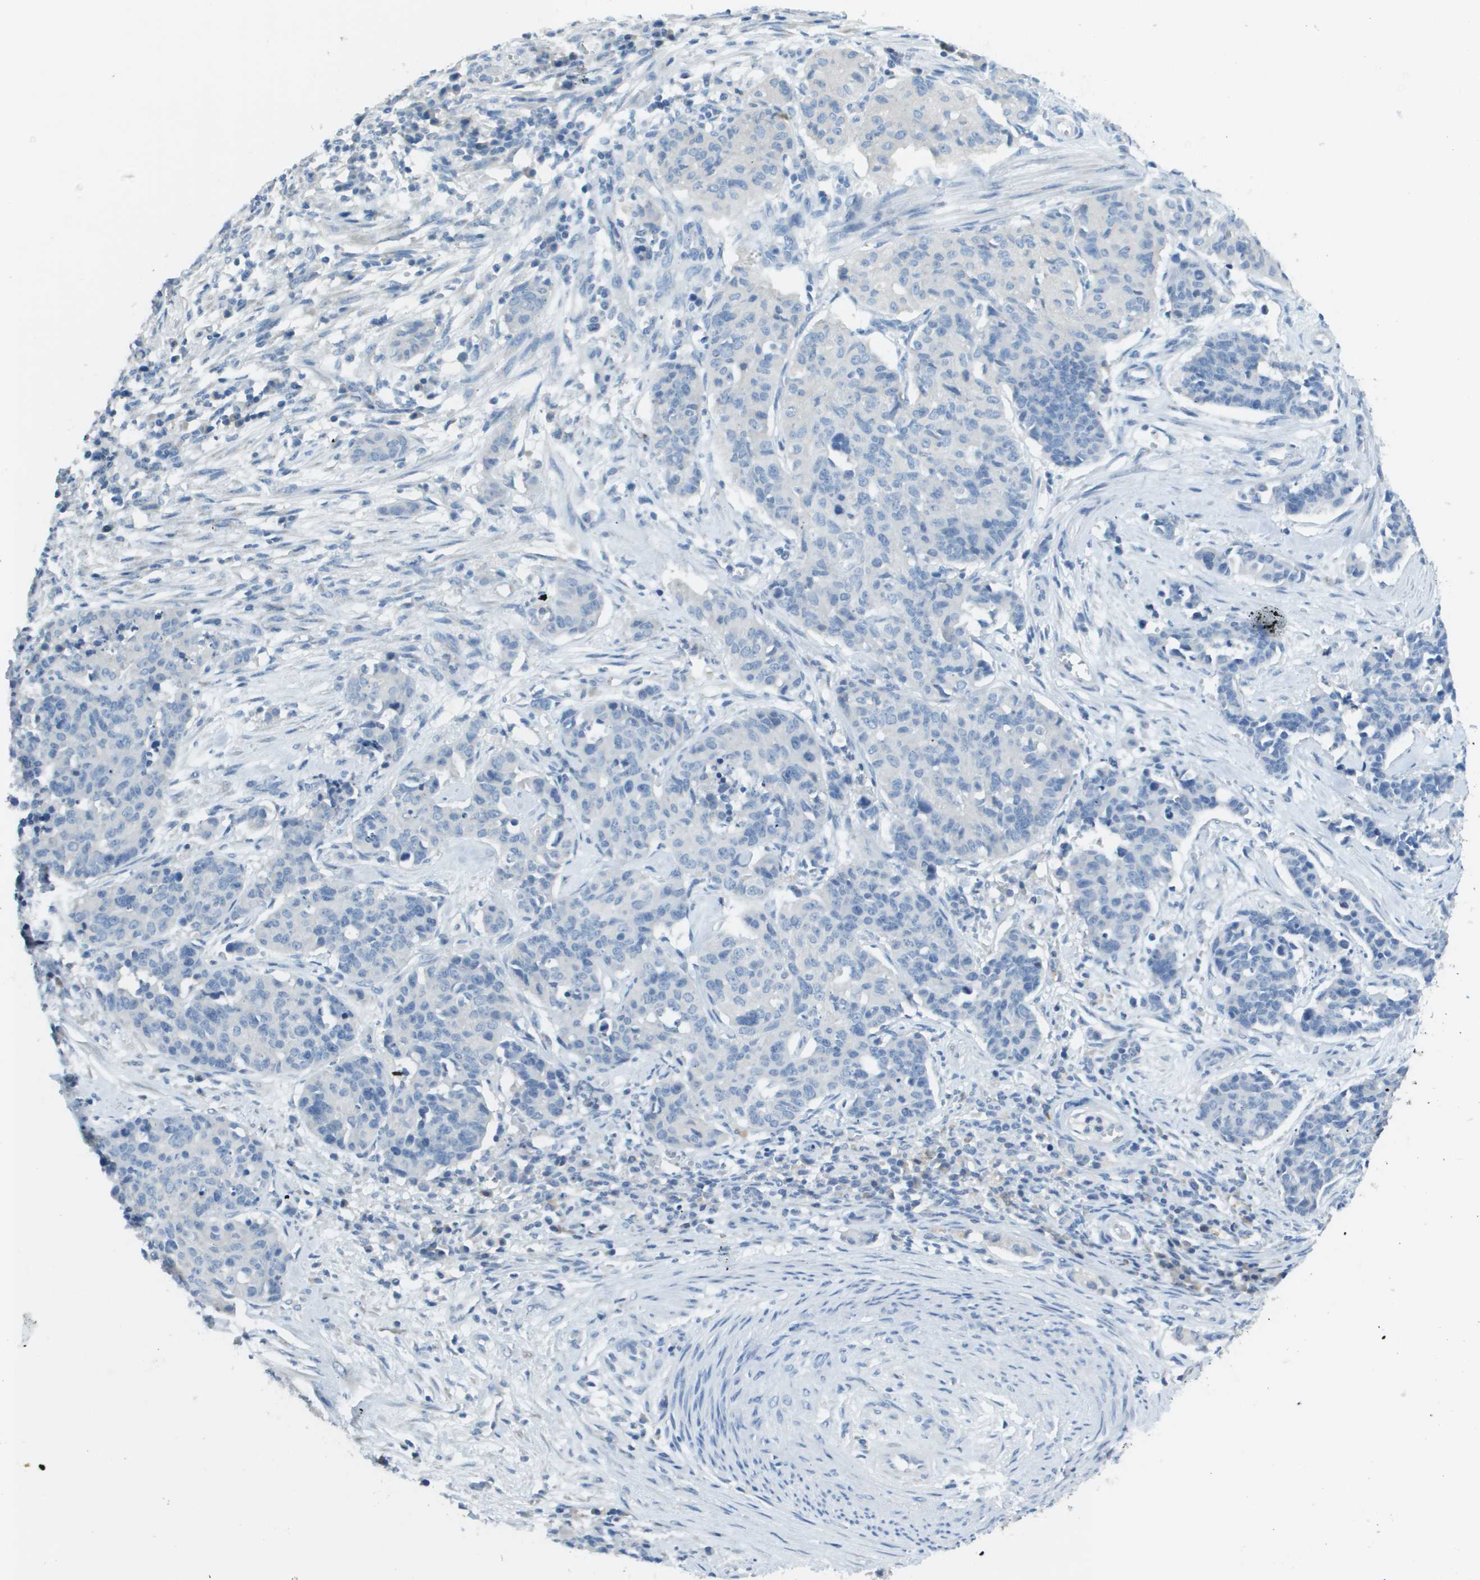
{"staining": {"intensity": "negative", "quantity": "none", "location": "none"}, "tissue": "cervical cancer", "cell_type": "Tumor cells", "image_type": "cancer", "snomed": [{"axis": "morphology", "description": "Squamous cell carcinoma, NOS"}, {"axis": "topography", "description": "Cervix"}], "caption": "There is no significant expression in tumor cells of cervical squamous cell carcinoma. (Stains: DAB (3,3'-diaminobenzidine) immunohistochemistry with hematoxylin counter stain, Microscopy: brightfield microscopy at high magnification).", "gene": "PTGDR2", "patient": {"sex": "female", "age": 35}}